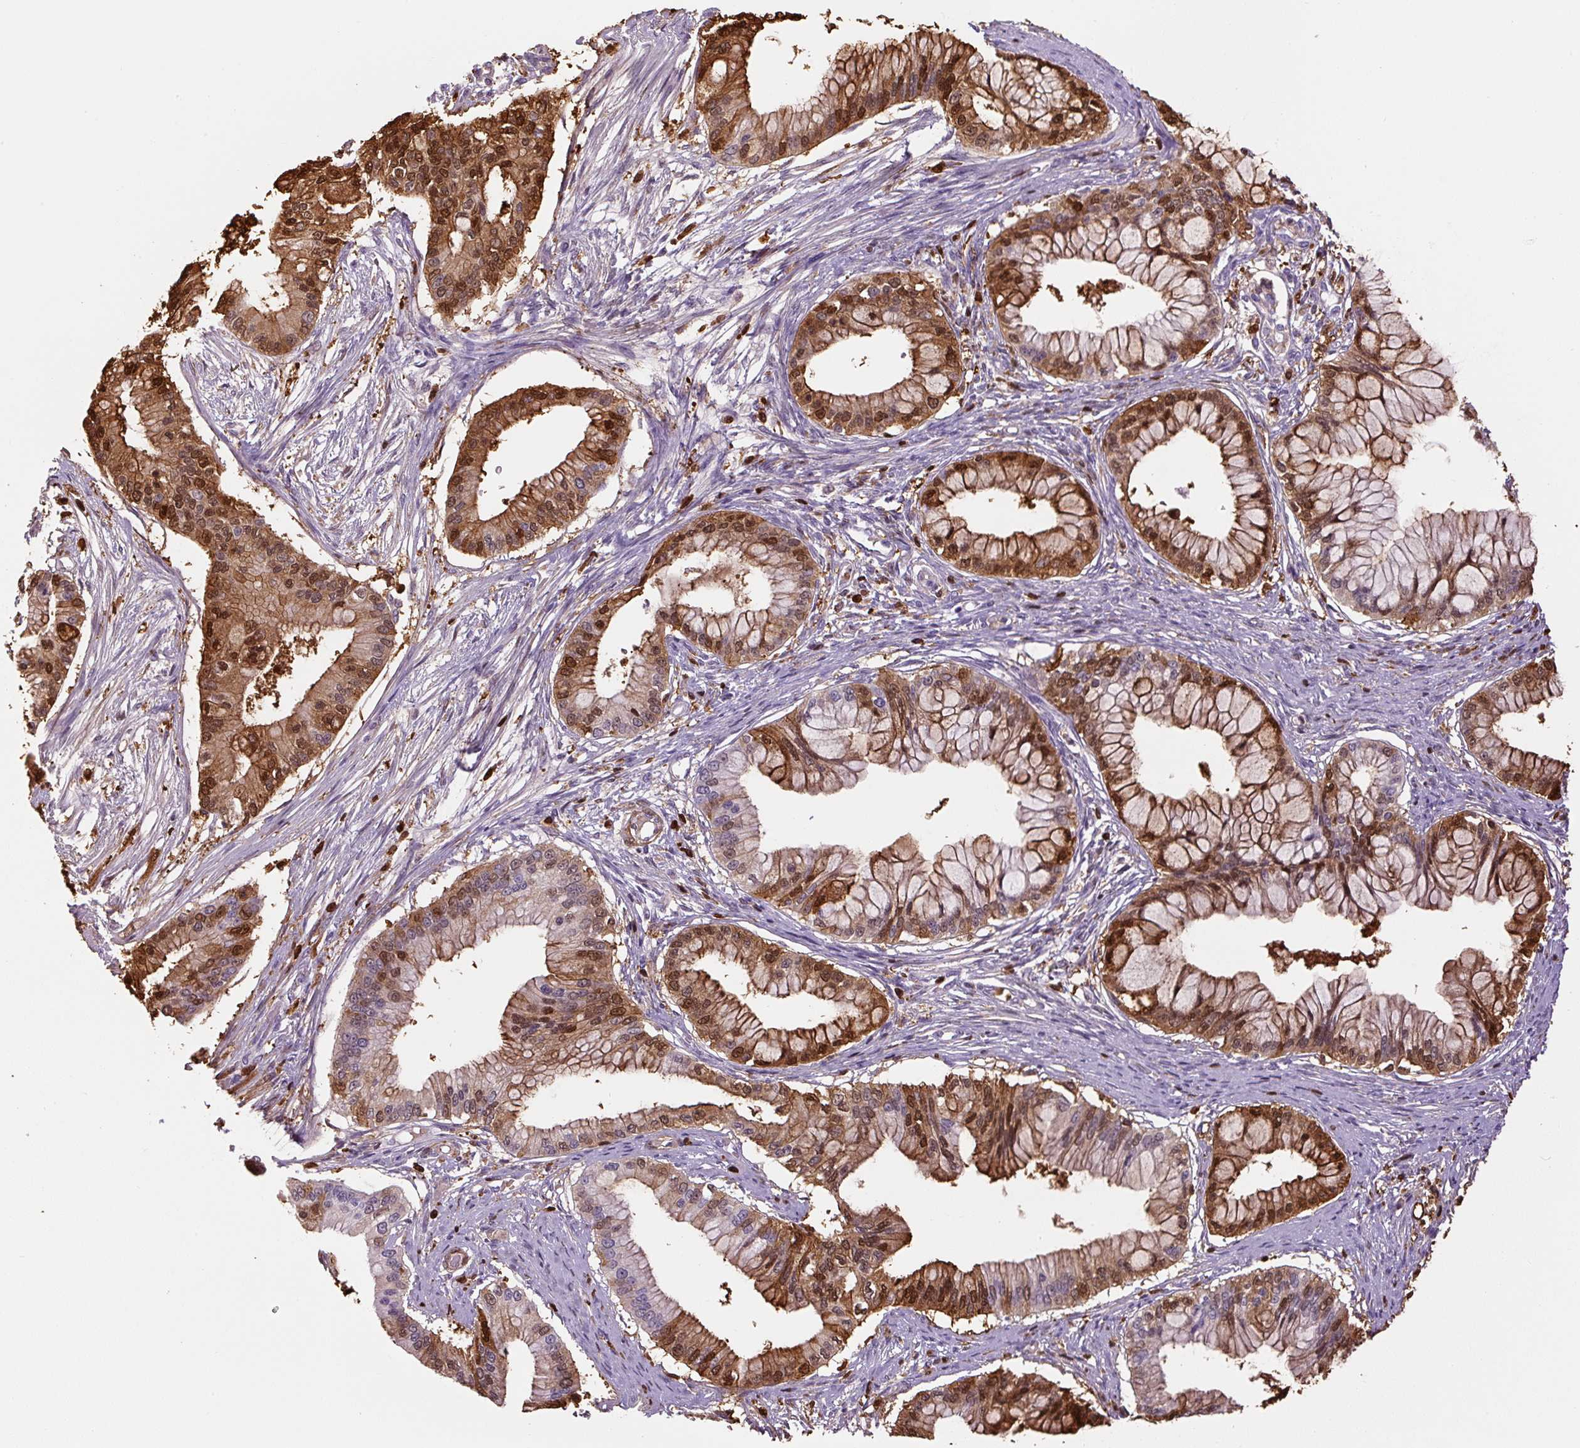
{"staining": {"intensity": "moderate", "quantity": ">75%", "location": "cytoplasmic/membranous,nuclear"}, "tissue": "pancreatic cancer", "cell_type": "Tumor cells", "image_type": "cancer", "snomed": [{"axis": "morphology", "description": "Adenocarcinoma, NOS"}, {"axis": "topography", "description": "Pancreas"}], "caption": "Protein staining by immunohistochemistry (IHC) exhibits moderate cytoplasmic/membranous and nuclear staining in approximately >75% of tumor cells in pancreatic cancer.", "gene": "S100A4", "patient": {"sex": "male", "age": 46}}